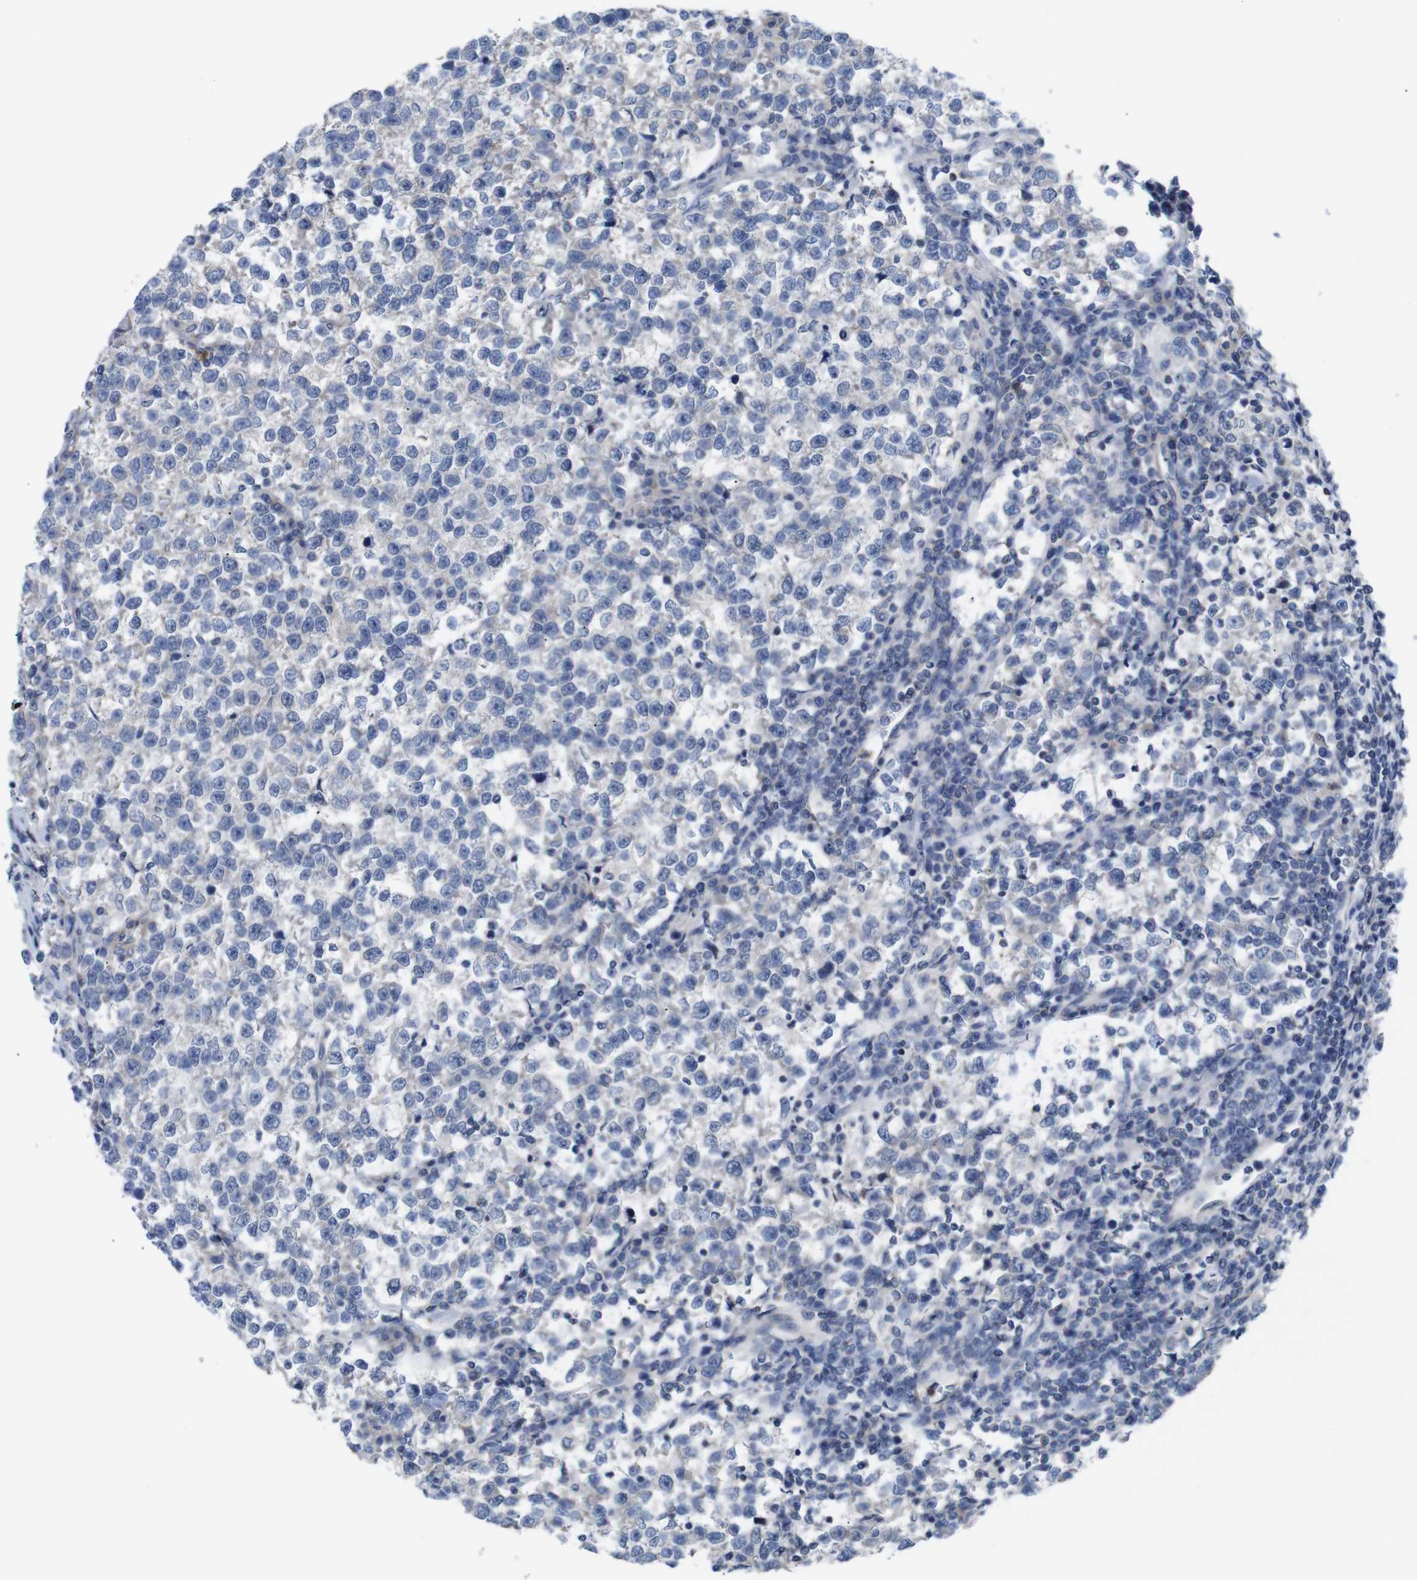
{"staining": {"intensity": "negative", "quantity": "none", "location": "none"}, "tissue": "testis cancer", "cell_type": "Tumor cells", "image_type": "cancer", "snomed": [{"axis": "morphology", "description": "Normal tissue, NOS"}, {"axis": "morphology", "description": "Seminoma, NOS"}, {"axis": "topography", "description": "Testis"}], "caption": "Image shows no protein positivity in tumor cells of testis seminoma tissue.", "gene": "USH1C", "patient": {"sex": "male", "age": 43}}